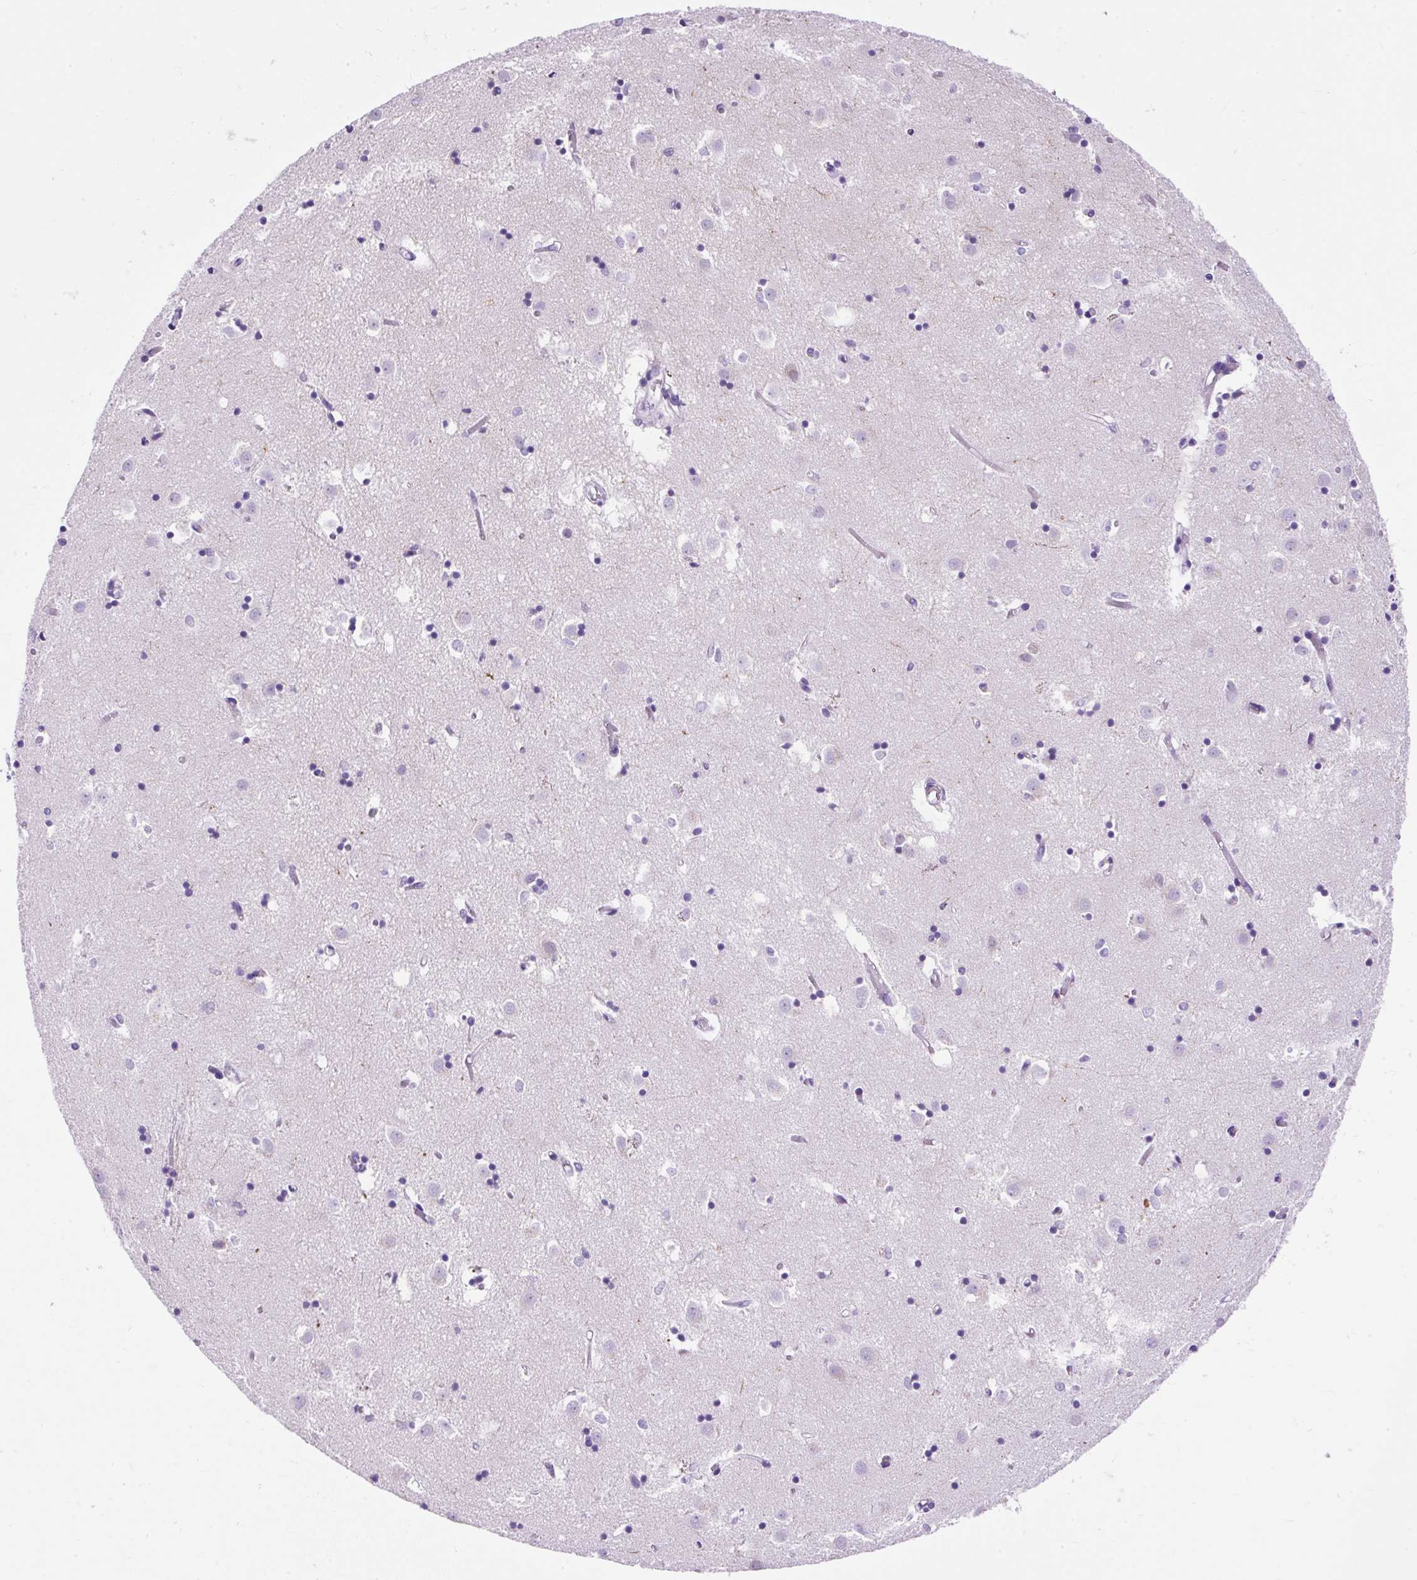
{"staining": {"intensity": "negative", "quantity": "none", "location": "none"}, "tissue": "caudate", "cell_type": "Glial cells", "image_type": "normal", "snomed": [{"axis": "morphology", "description": "Normal tissue, NOS"}, {"axis": "topography", "description": "Lateral ventricle wall"}], "caption": "The immunohistochemistry micrograph has no significant staining in glial cells of caudate.", "gene": "PVALB", "patient": {"sex": "male", "age": 70}}